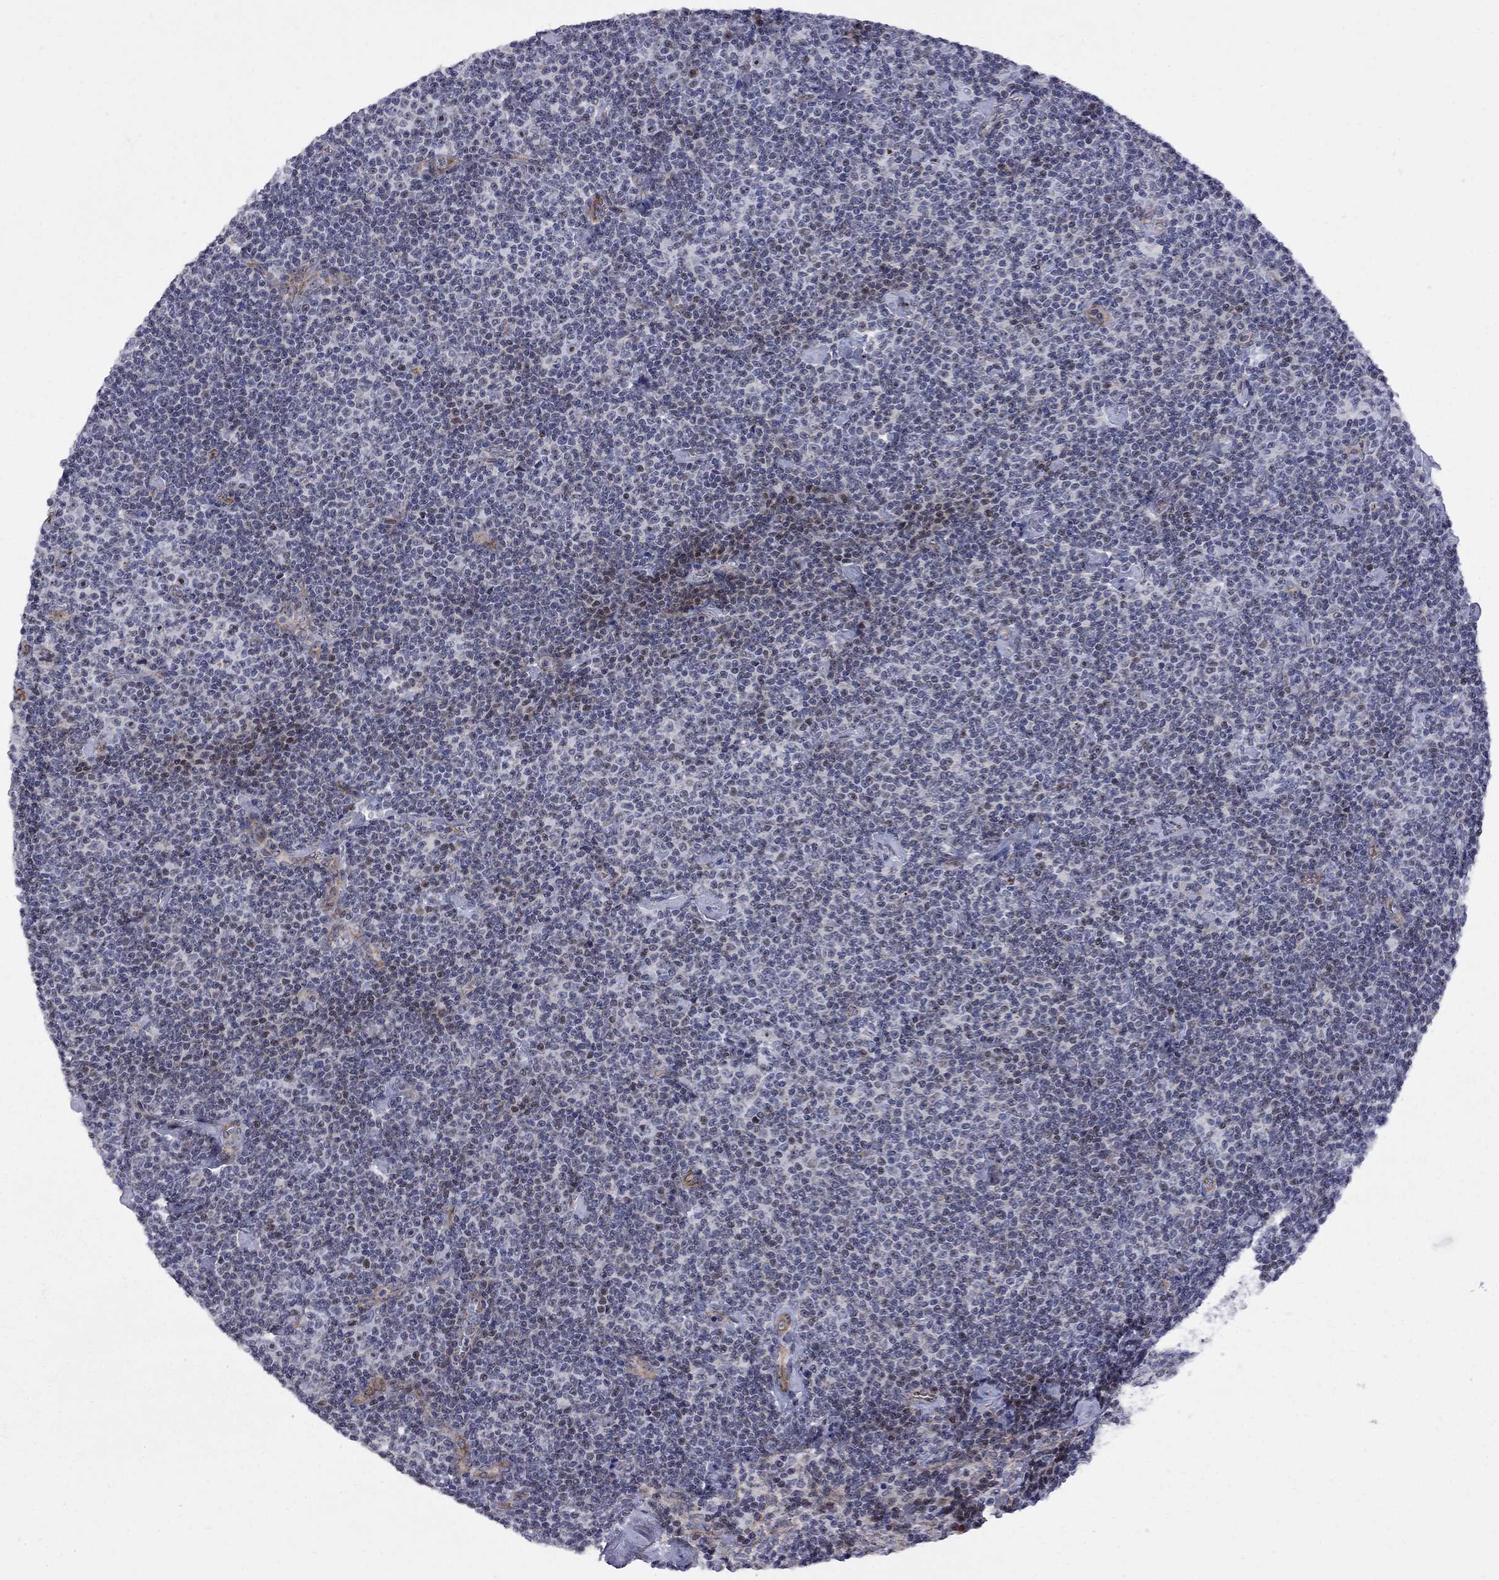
{"staining": {"intensity": "moderate", "quantity": "<25%", "location": "nuclear"}, "tissue": "lymphoma", "cell_type": "Tumor cells", "image_type": "cancer", "snomed": [{"axis": "morphology", "description": "Malignant lymphoma, non-Hodgkin's type, Low grade"}, {"axis": "topography", "description": "Lymph node"}], "caption": "IHC staining of low-grade malignant lymphoma, non-Hodgkin's type, which displays low levels of moderate nuclear positivity in about <25% of tumor cells indicating moderate nuclear protein expression. The staining was performed using DAB (3,3'-diaminobenzidine) (brown) for protein detection and nuclei were counterstained in hematoxylin (blue).", "gene": "DHX33", "patient": {"sex": "male", "age": 81}}